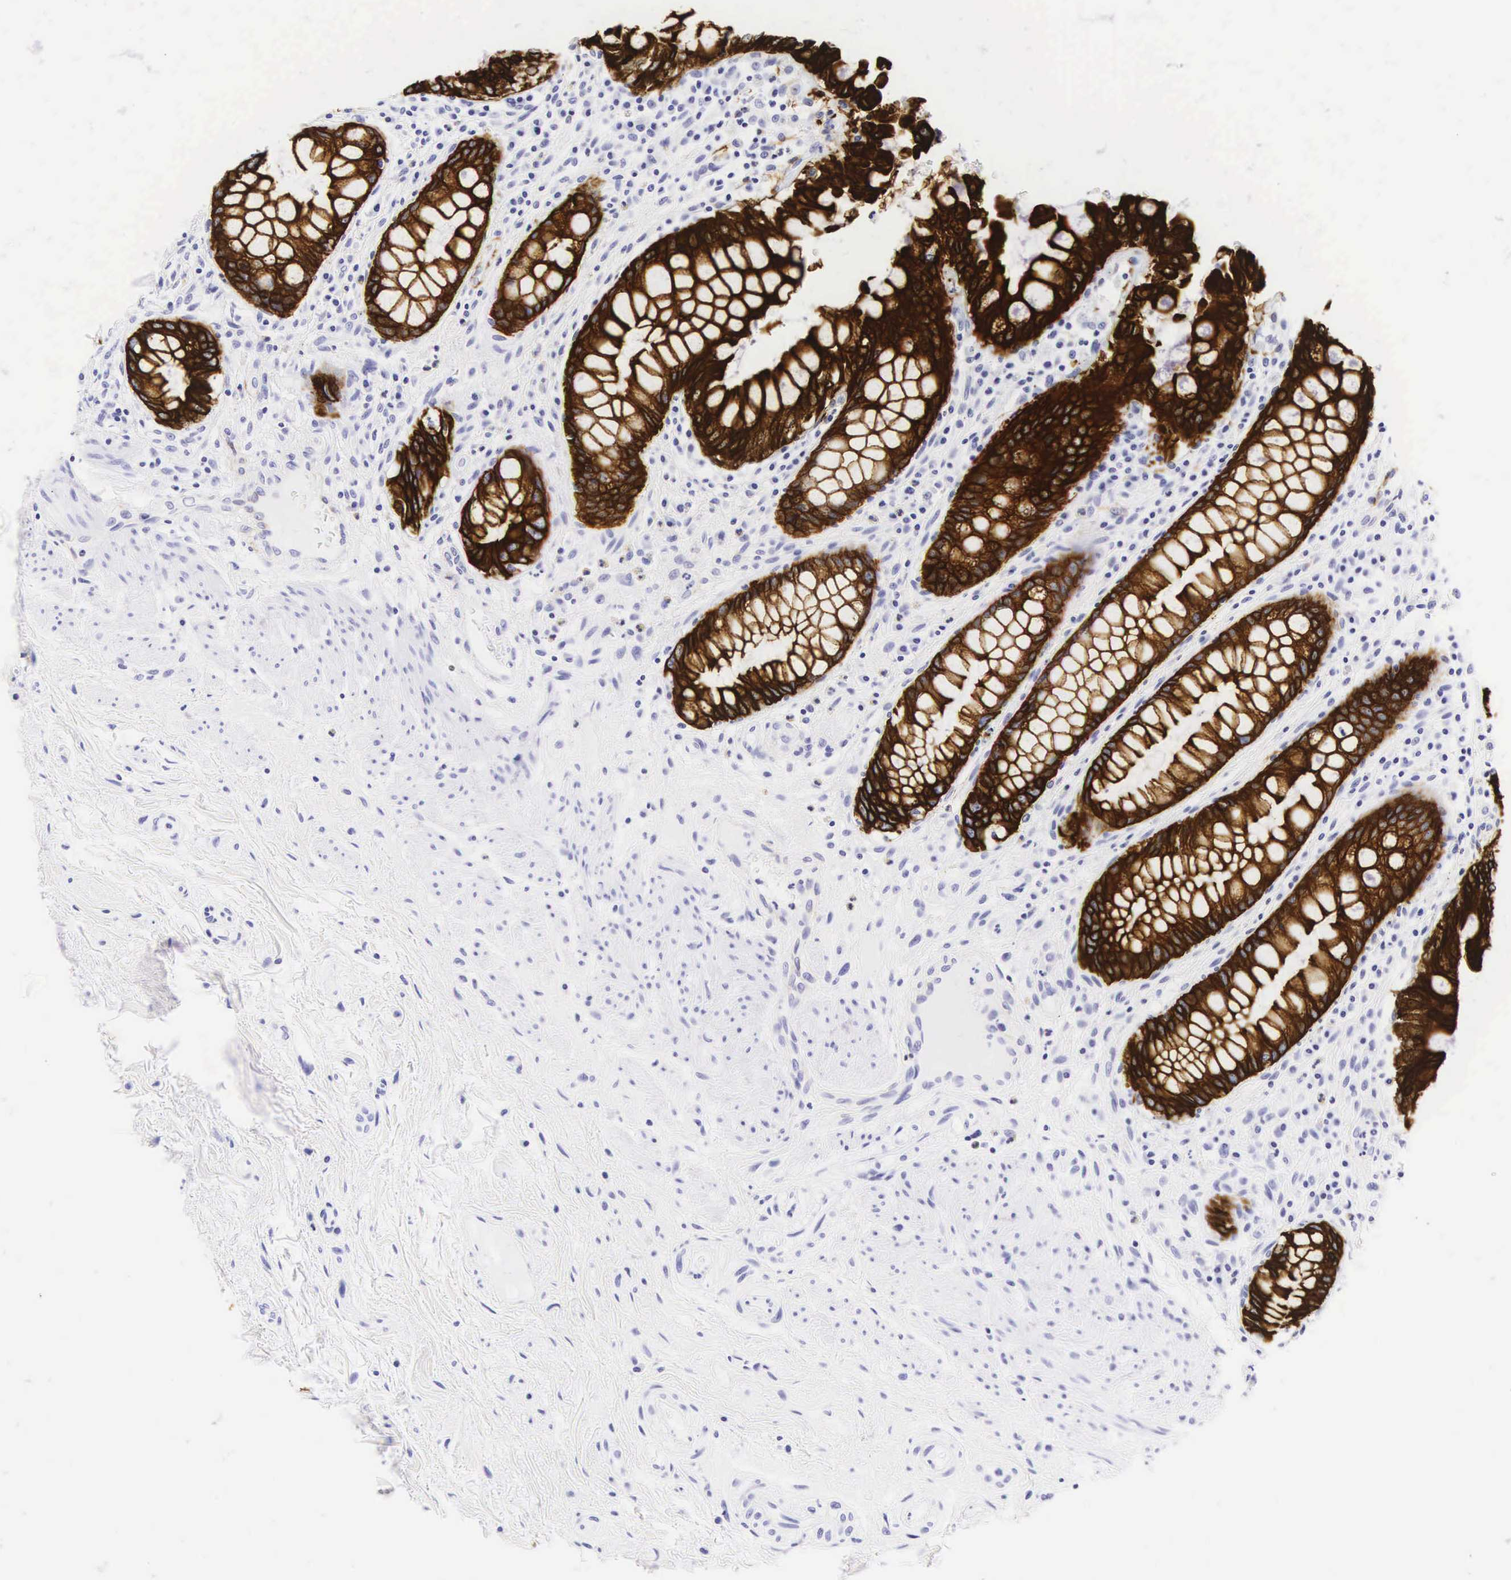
{"staining": {"intensity": "strong", "quantity": ">75%", "location": "cytoplasmic/membranous"}, "tissue": "rectum", "cell_type": "Glandular cells", "image_type": "normal", "snomed": [{"axis": "morphology", "description": "Normal tissue, NOS"}, {"axis": "topography", "description": "Rectum"}], "caption": "Glandular cells exhibit high levels of strong cytoplasmic/membranous positivity in approximately >75% of cells in unremarkable rectum. Using DAB (3,3'-diaminobenzidine) (brown) and hematoxylin (blue) stains, captured at high magnification using brightfield microscopy.", "gene": "KRT18", "patient": {"sex": "female", "age": 75}}